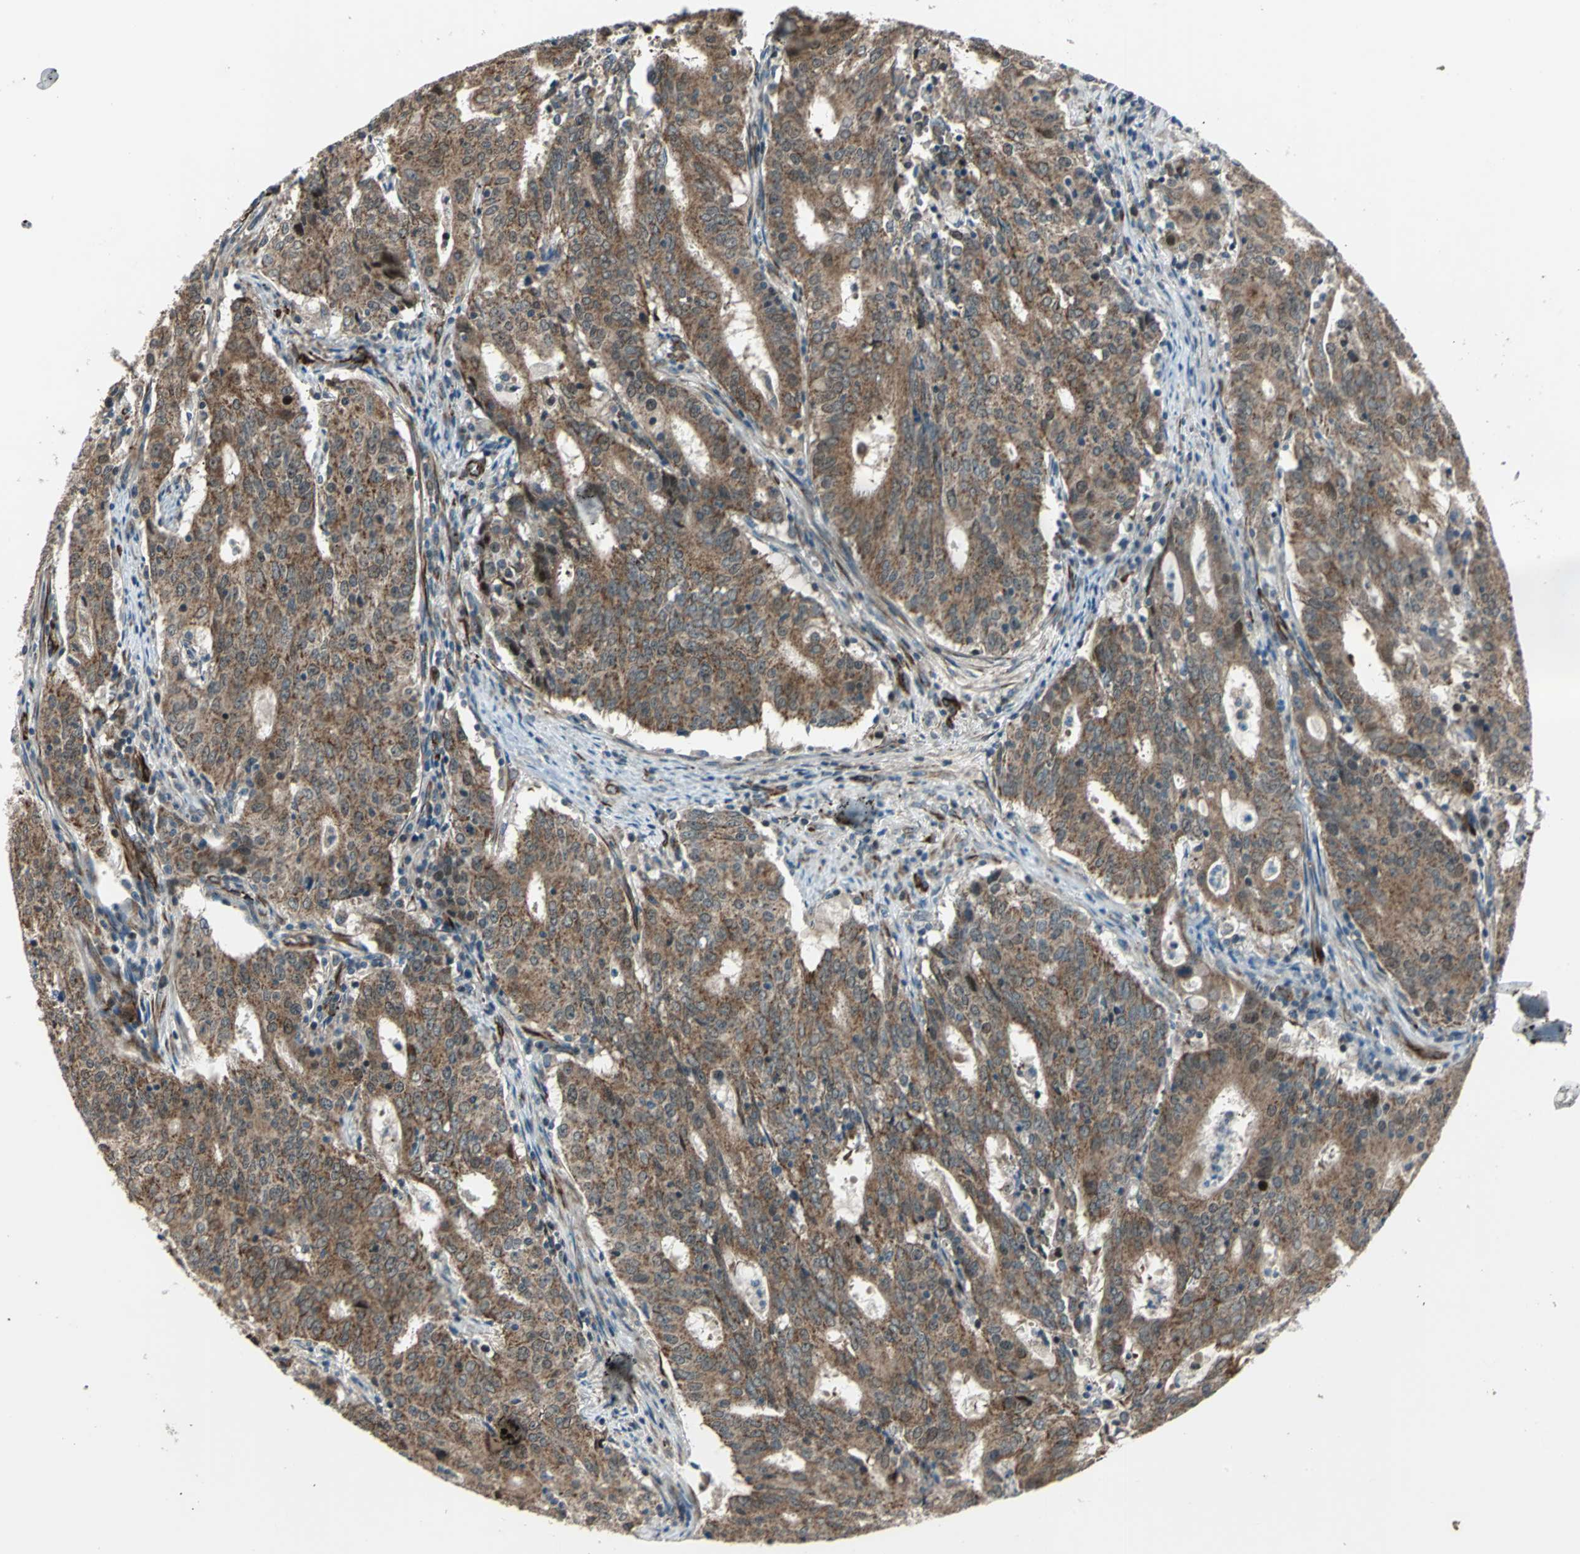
{"staining": {"intensity": "strong", "quantity": ">75%", "location": "cytoplasmic/membranous"}, "tissue": "cervical cancer", "cell_type": "Tumor cells", "image_type": "cancer", "snomed": [{"axis": "morphology", "description": "Adenocarcinoma, NOS"}, {"axis": "topography", "description": "Cervix"}], "caption": "Cervical adenocarcinoma stained with a brown dye reveals strong cytoplasmic/membranous positive positivity in about >75% of tumor cells.", "gene": "EXD2", "patient": {"sex": "female", "age": 44}}